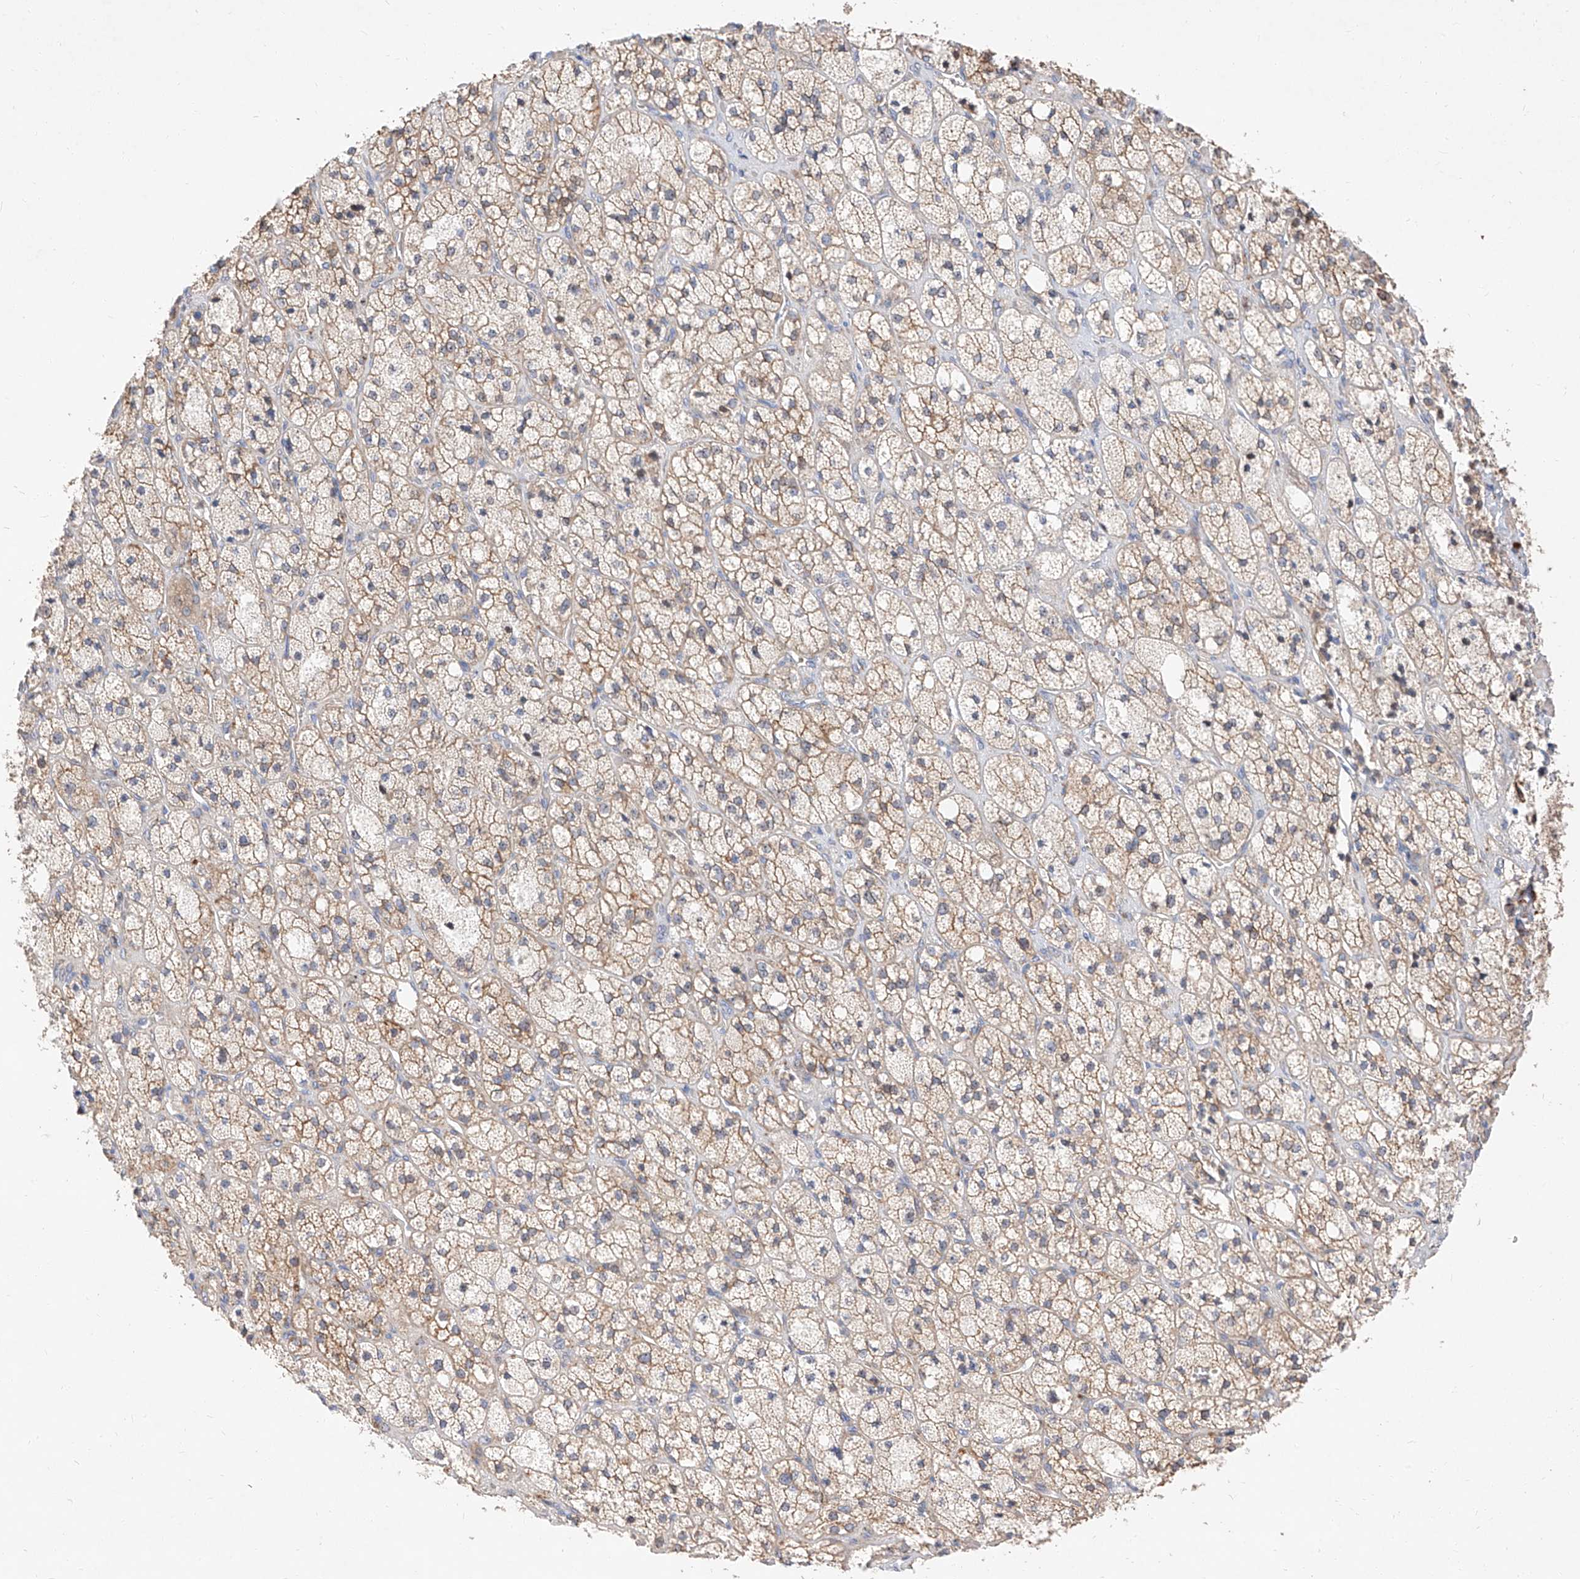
{"staining": {"intensity": "moderate", "quantity": "25%-75%", "location": "cytoplasmic/membranous"}, "tissue": "adrenal gland", "cell_type": "Glandular cells", "image_type": "normal", "snomed": [{"axis": "morphology", "description": "Normal tissue, NOS"}, {"axis": "topography", "description": "Adrenal gland"}], "caption": "This is an image of immunohistochemistry staining of benign adrenal gland, which shows moderate positivity in the cytoplasmic/membranous of glandular cells.", "gene": "DIRAS3", "patient": {"sex": "male", "age": 61}}